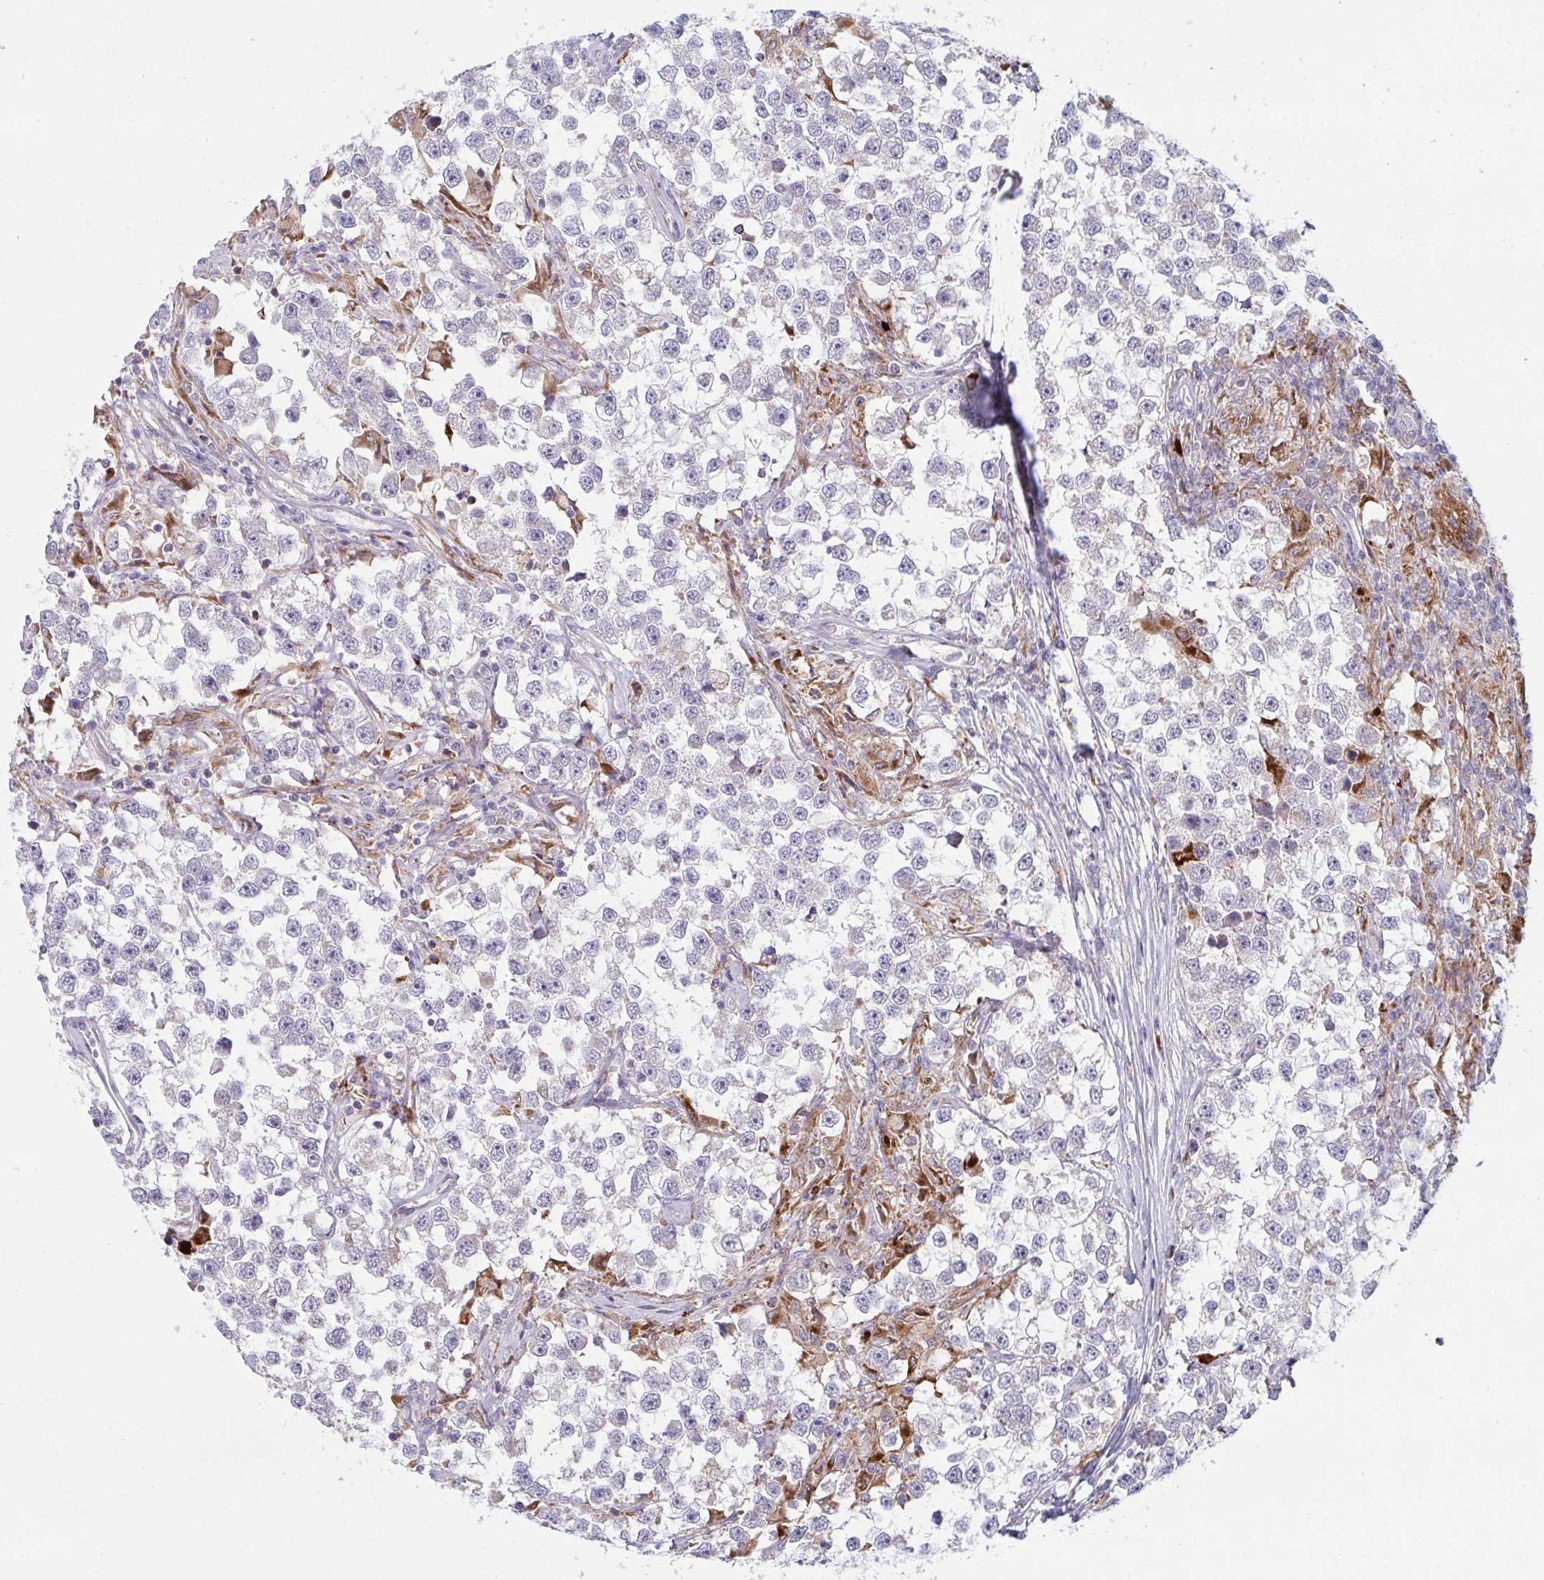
{"staining": {"intensity": "negative", "quantity": "none", "location": "none"}, "tissue": "testis cancer", "cell_type": "Tumor cells", "image_type": "cancer", "snomed": [{"axis": "morphology", "description": "Seminoma, NOS"}, {"axis": "topography", "description": "Testis"}], "caption": "Immunohistochemistry (IHC) photomicrograph of neoplastic tissue: testis seminoma stained with DAB reveals no significant protein positivity in tumor cells.", "gene": "XAF1", "patient": {"sex": "male", "age": 46}}